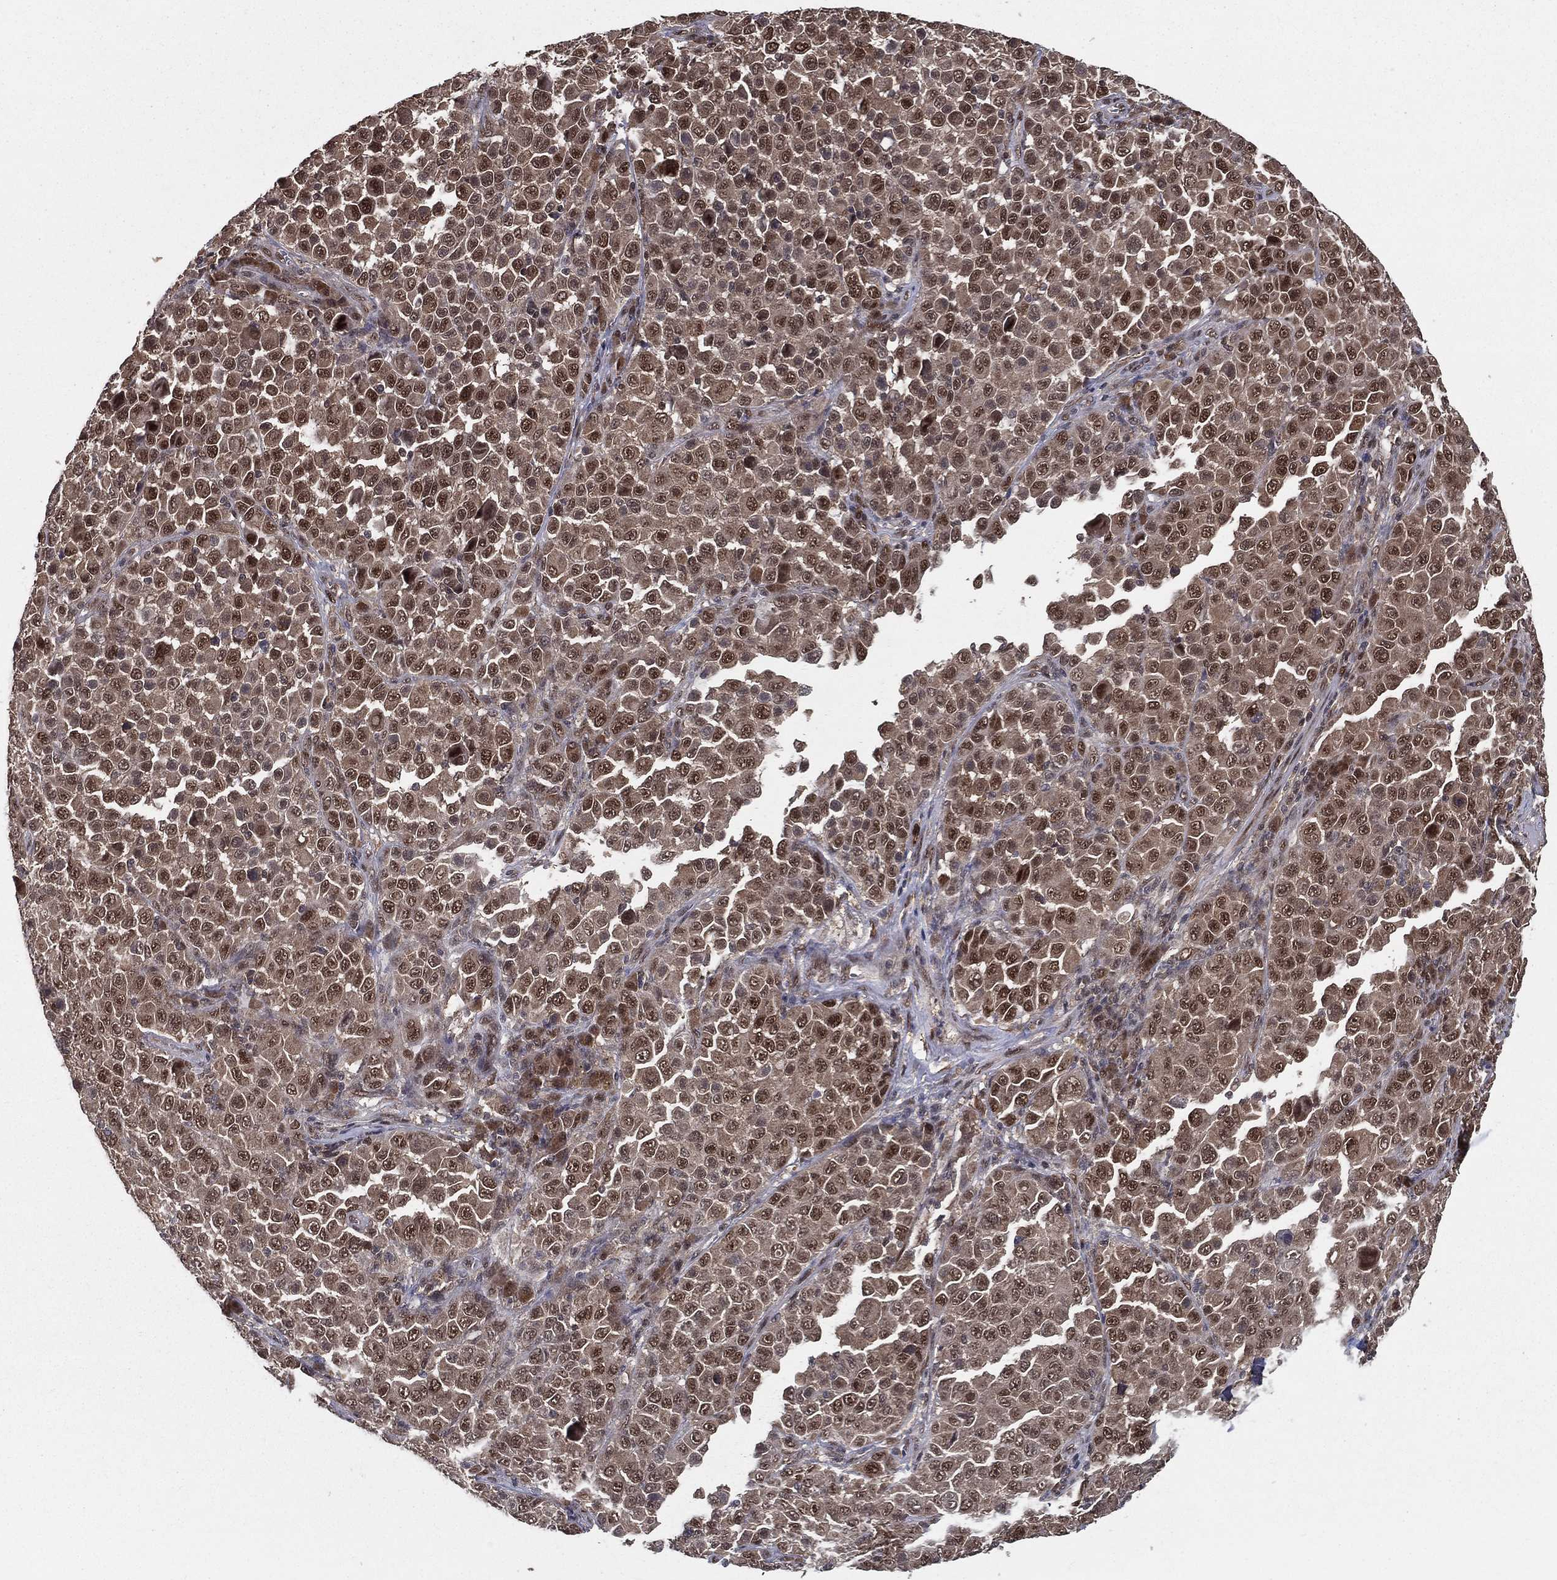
{"staining": {"intensity": "strong", "quantity": "<25%", "location": "nuclear"}, "tissue": "melanoma", "cell_type": "Tumor cells", "image_type": "cancer", "snomed": [{"axis": "morphology", "description": "Malignant melanoma, NOS"}, {"axis": "topography", "description": "Skin"}], "caption": "High-power microscopy captured an immunohistochemistry photomicrograph of malignant melanoma, revealing strong nuclear staining in approximately <25% of tumor cells.", "gene": "CARM1", "patient": {"sex": "female", "age": 57}}